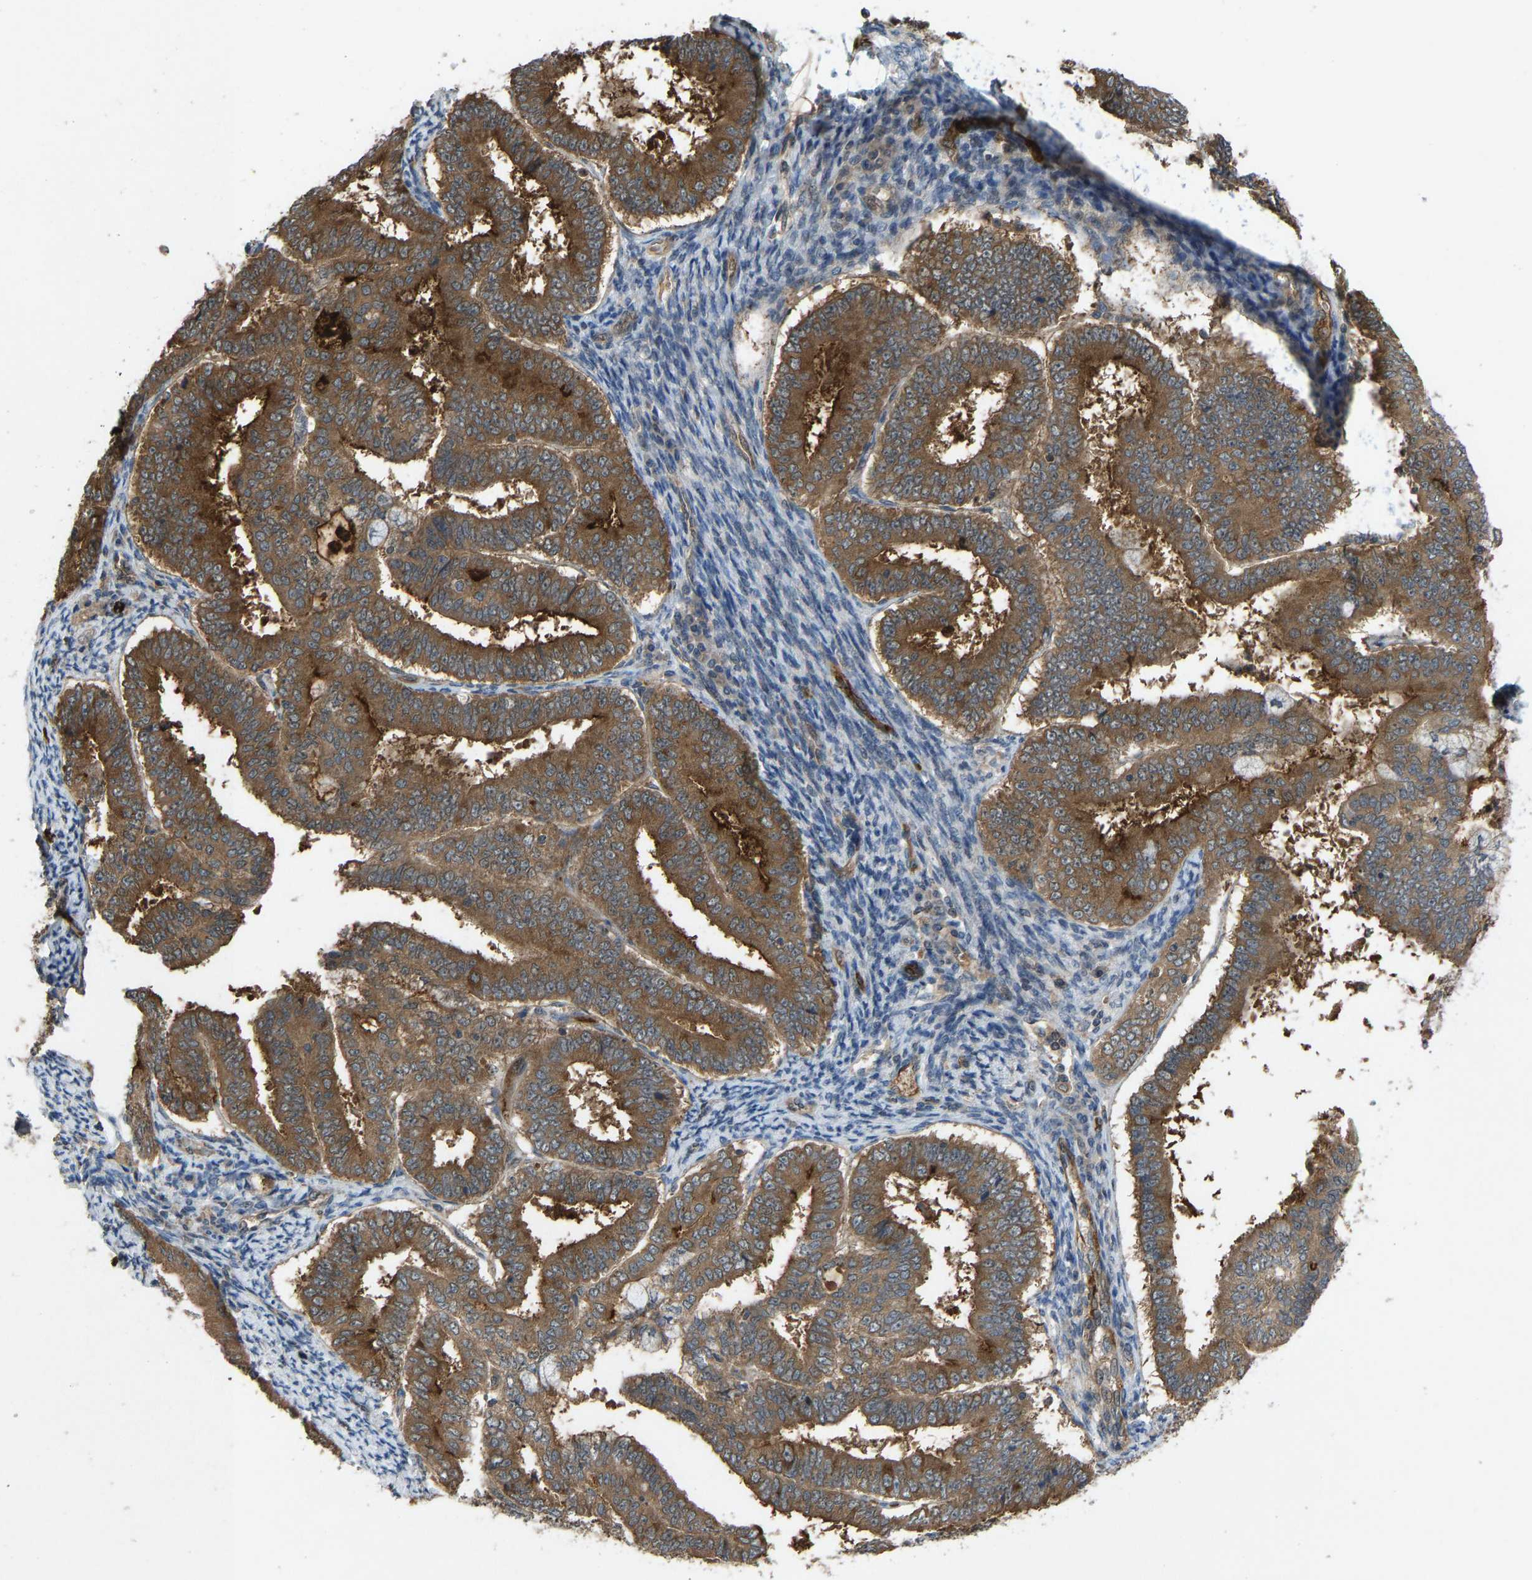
{"staining": {"intensity": "strong", "quantity": ">75%", "location": "cytoplasmic/membranous"}, "tissue": "endometrial cancer", "cell_type": "Tumor cells", "image_type": "cancer", "snomed": [{"axis": "morphology", "description": "Adenocarcinoma, NOS"}, {"axis": "topography", "description": "Endometrium"}], "caption": "The image reveals staining of adenocarcinoma (endometrial), revealing strong cytoplasmic/membranous protein expression (brown color) within tumor cells.", "gene": "CCT8", "patient": {"sex": "female", "age": 63}}